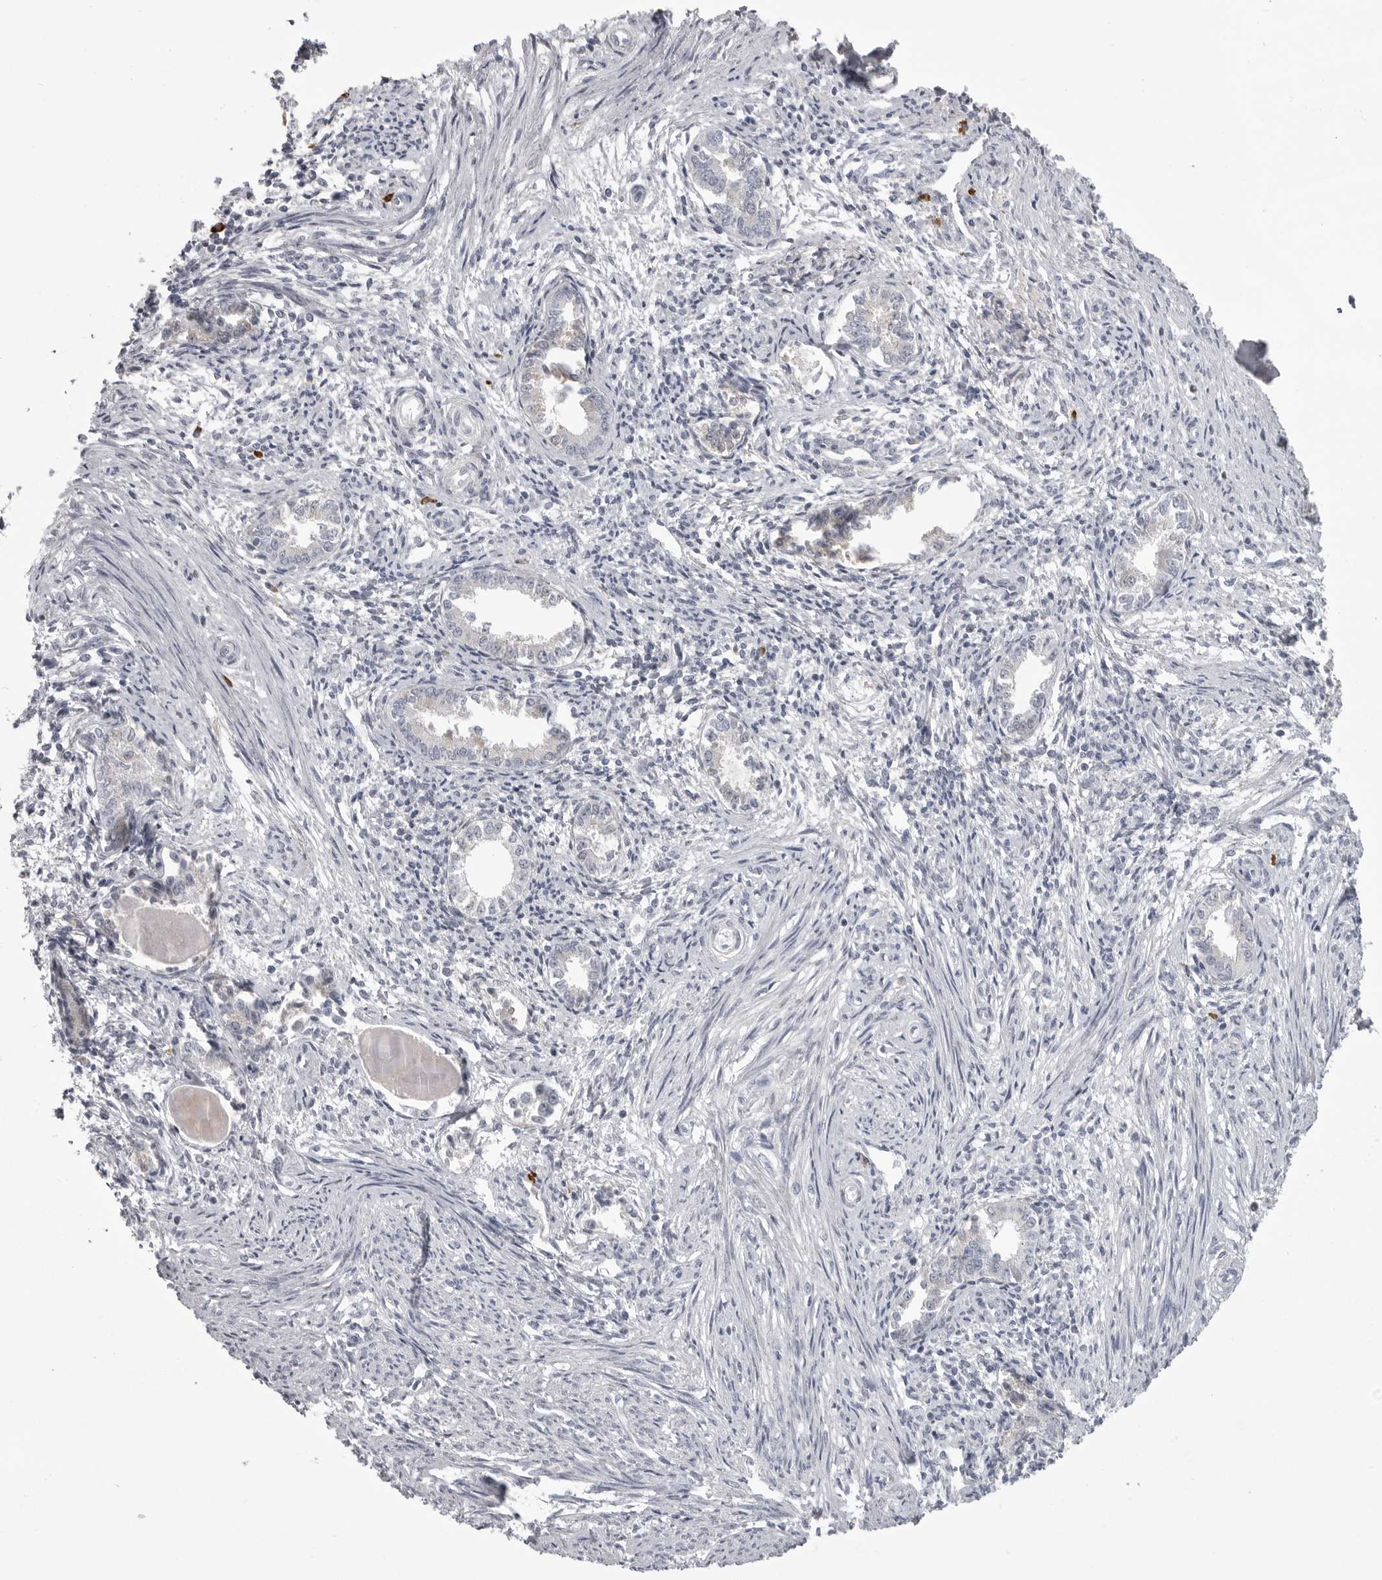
{"staining": {"intensity": "negative", "quantity": "none", "location": "none"}, "tissue": "endometrium", "cell_type": "Cells in endometrial stroma", "image_type": "normal", "snomed": [{"axis": "morphology", "description": "Normal tissue, NOS"}, {"axis": "topography", "description": "Endometrium"}], "caption": "Immunohistochemical staining of benign endometrium displays no significant staining in cells in endometrial stroma.", "gene": "FKBP2", "patient": {"sex": "female", "age": 56}}